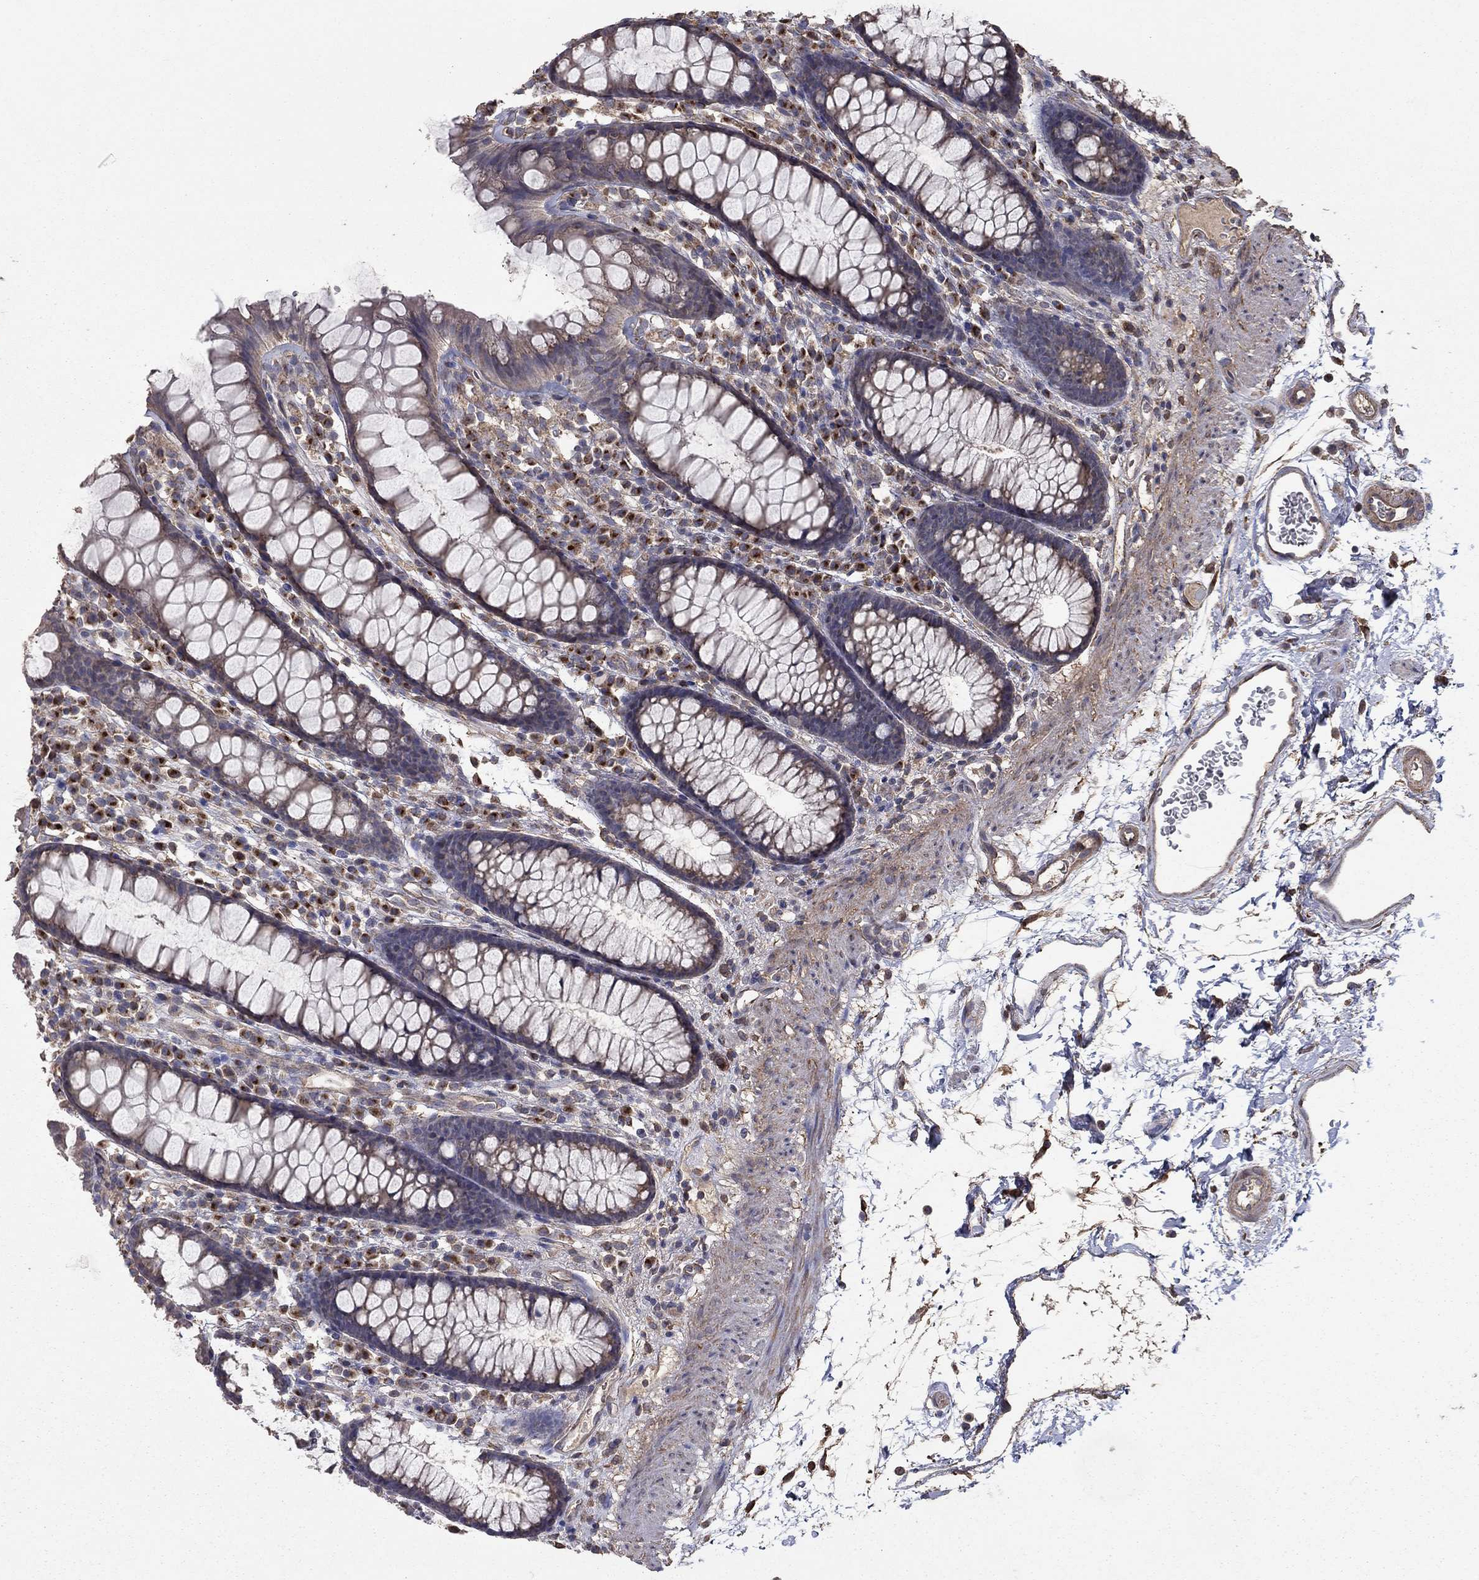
{"staining": {"intensity": "negative", "quantity": "none", "location": "none"}, "tissue": "colon", "cell_type": "Endothelial cells", "image_type": "normal", "snomed": [{"axis": "morphology", "description": "Normal tissue, NOS"}, {"axis": "topography", "description": "Colon"}], "caption": "There is no significant staining in endothelial cells of colon. (Brightfield microscopy of DAB (3,3'-diaminobenzidine) IHC at high magnification).", "gene": "FLT4", "patient": {"sex": "male", "age": 76}}